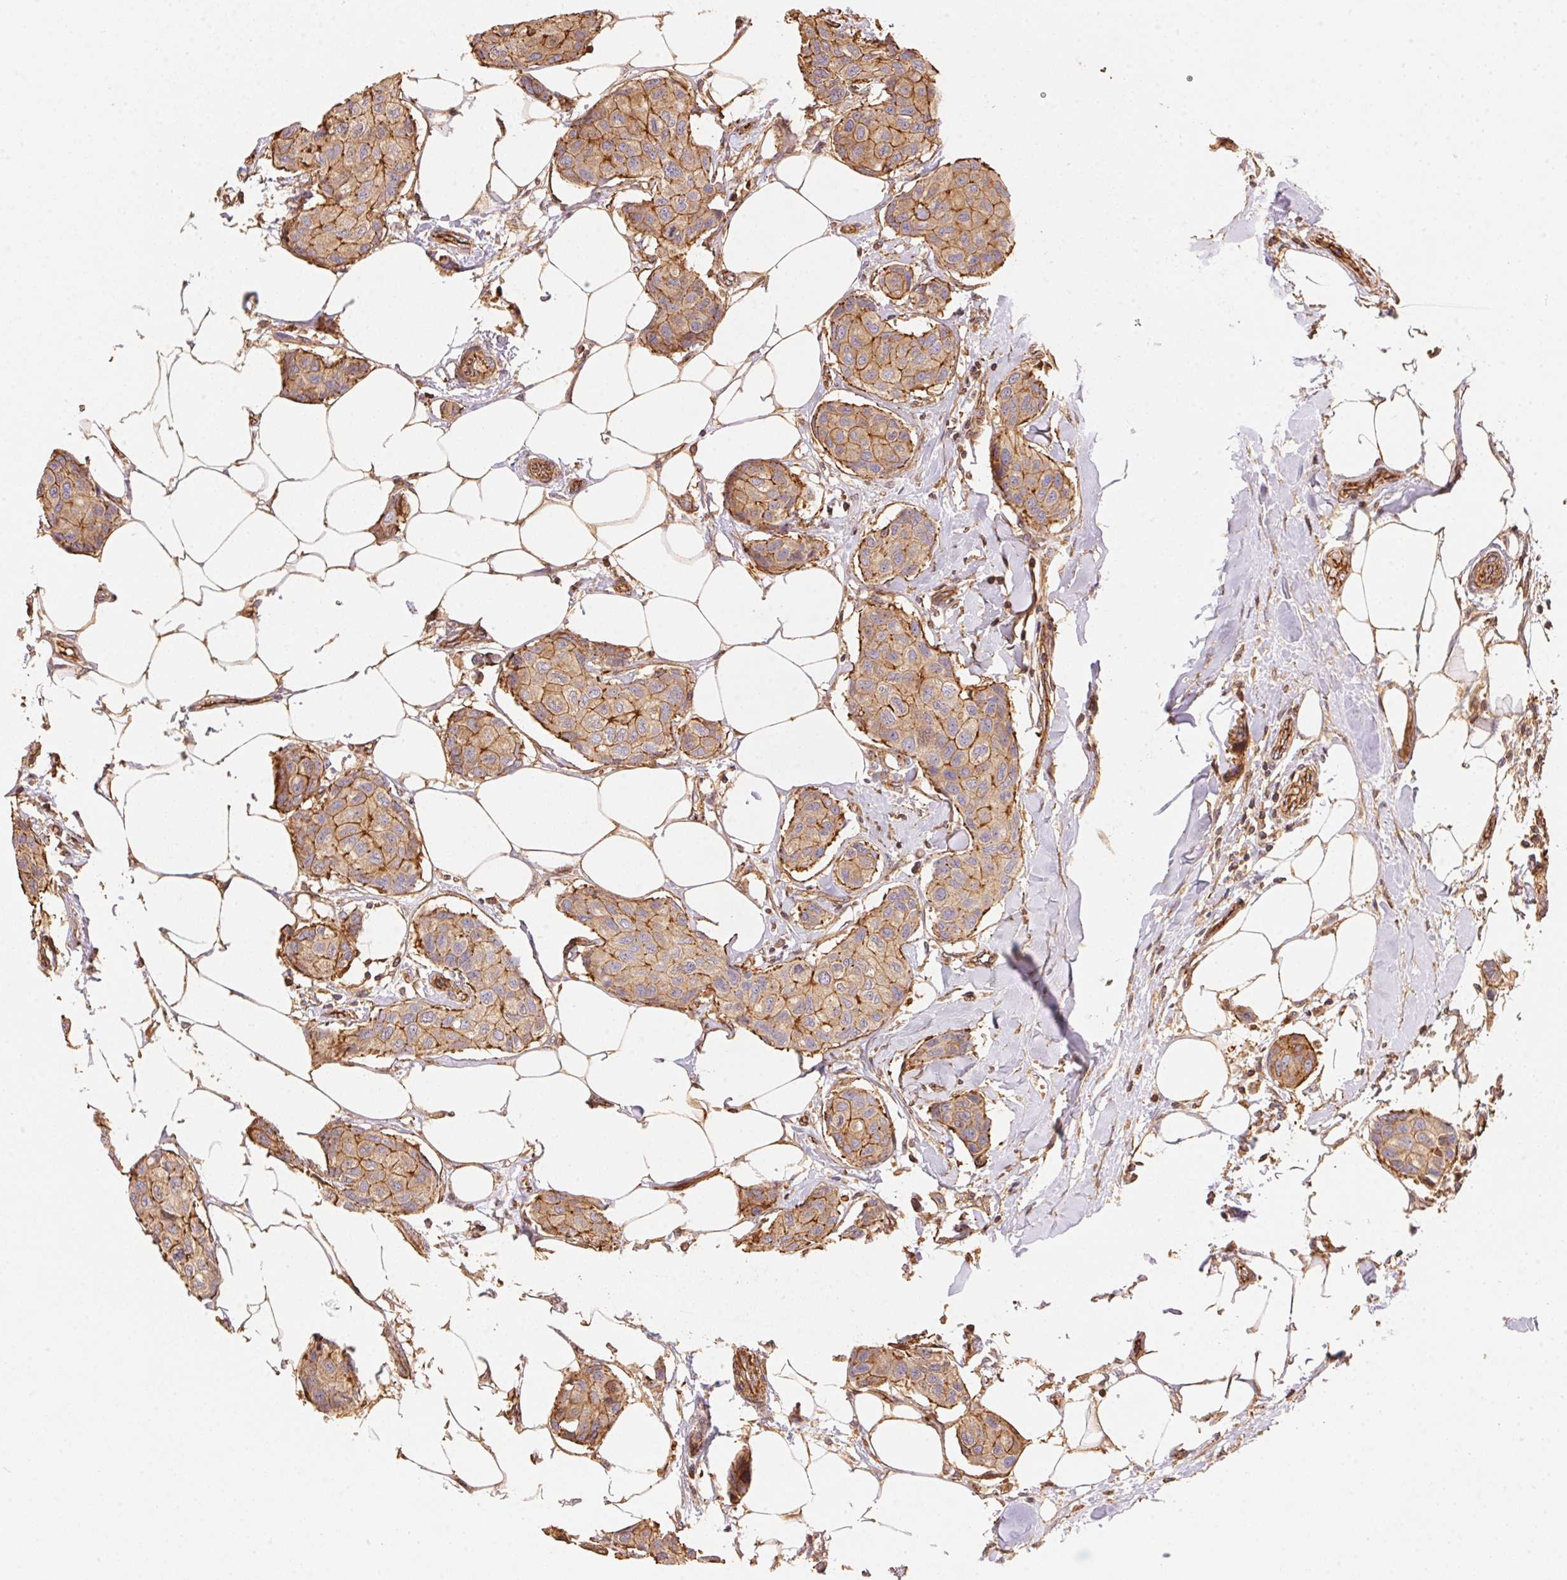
{"staining": {"intensity": "moderate", "quantity": ">75%", "location": "cytoplasmic/membranous"}, "tissue": "breast cancer", "cell_type": "Tumor cells", "image_type": "cancer", "snomed": [{"axis": "morphology", "description": "Duct carcinoma"}, {"axis": "topography", "description": "Breast"}], "caption": "The immunohistochemical stain labels moderate cytoplasmic/membranous expression in tumor cells of breast cancer (infiltrating ductal carcinoma) tissue.", "gene": "FRAS1", "patient": {"sex": "female", "age": 80}}